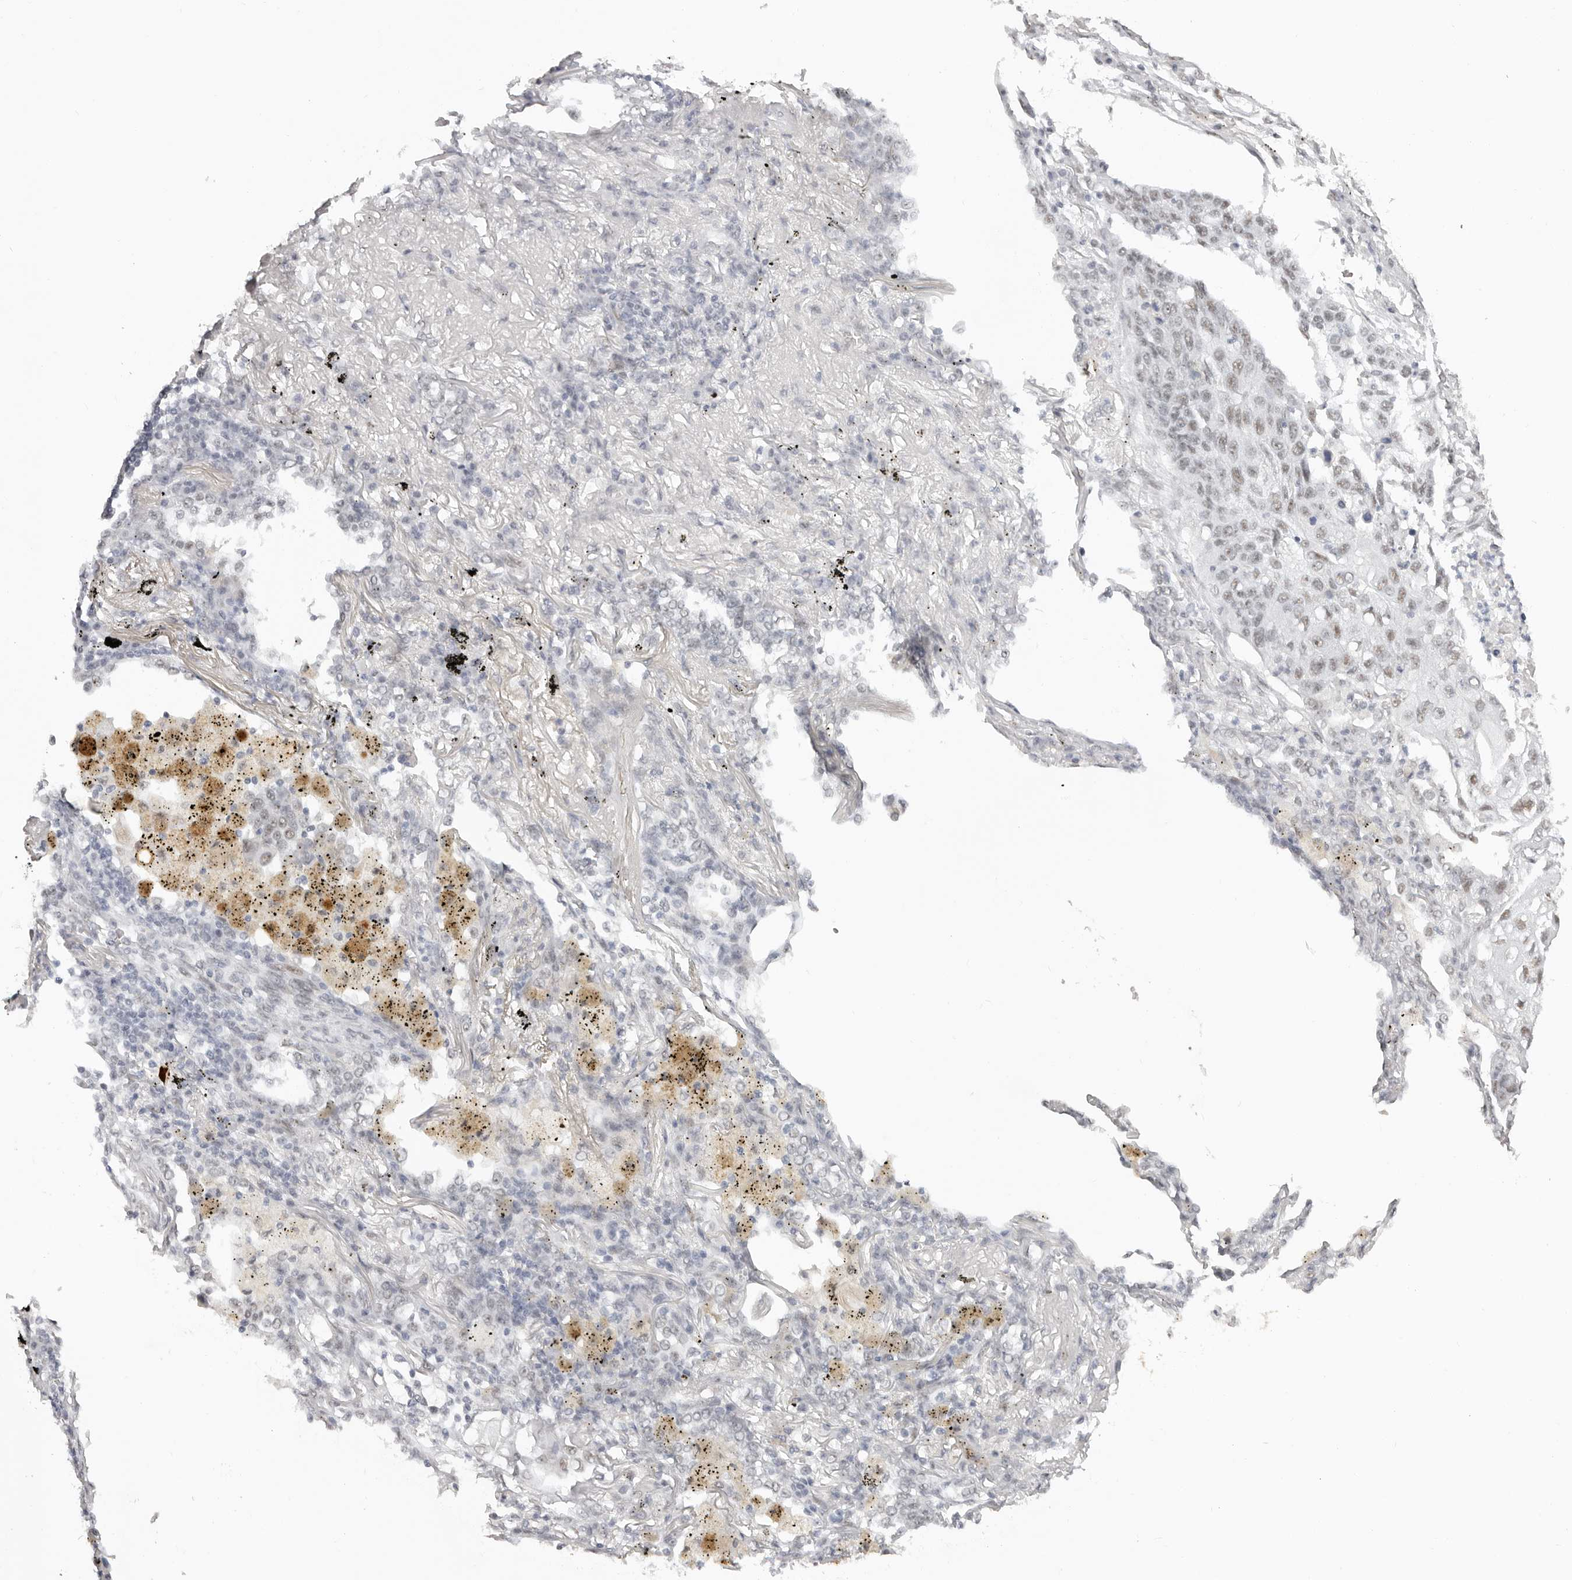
{"staining": {"intensity": "weak", "quantity": "<25%", "location": "nuclear"}, "tissue": "lung cancer", "cell_type": "Tumor cells", "image_type": "cancer", "snomed": [{"axis": "morphology", "description": "Squamous cell carcinoma, NOS"}, {"axis": "topography", "description": "Lung"}], "caption": "IHC histopathology image of neoplastic tissue: human lung squamous cell carcinoma stained with DAB displays no significant protein positivity in tumor cells. (Brightfield microscopy of DAB (3,3'-diaminobenzidine) IHC at high magnification).", "gene": "LARP7", "patient": {"sex": "female", "age": 63}}